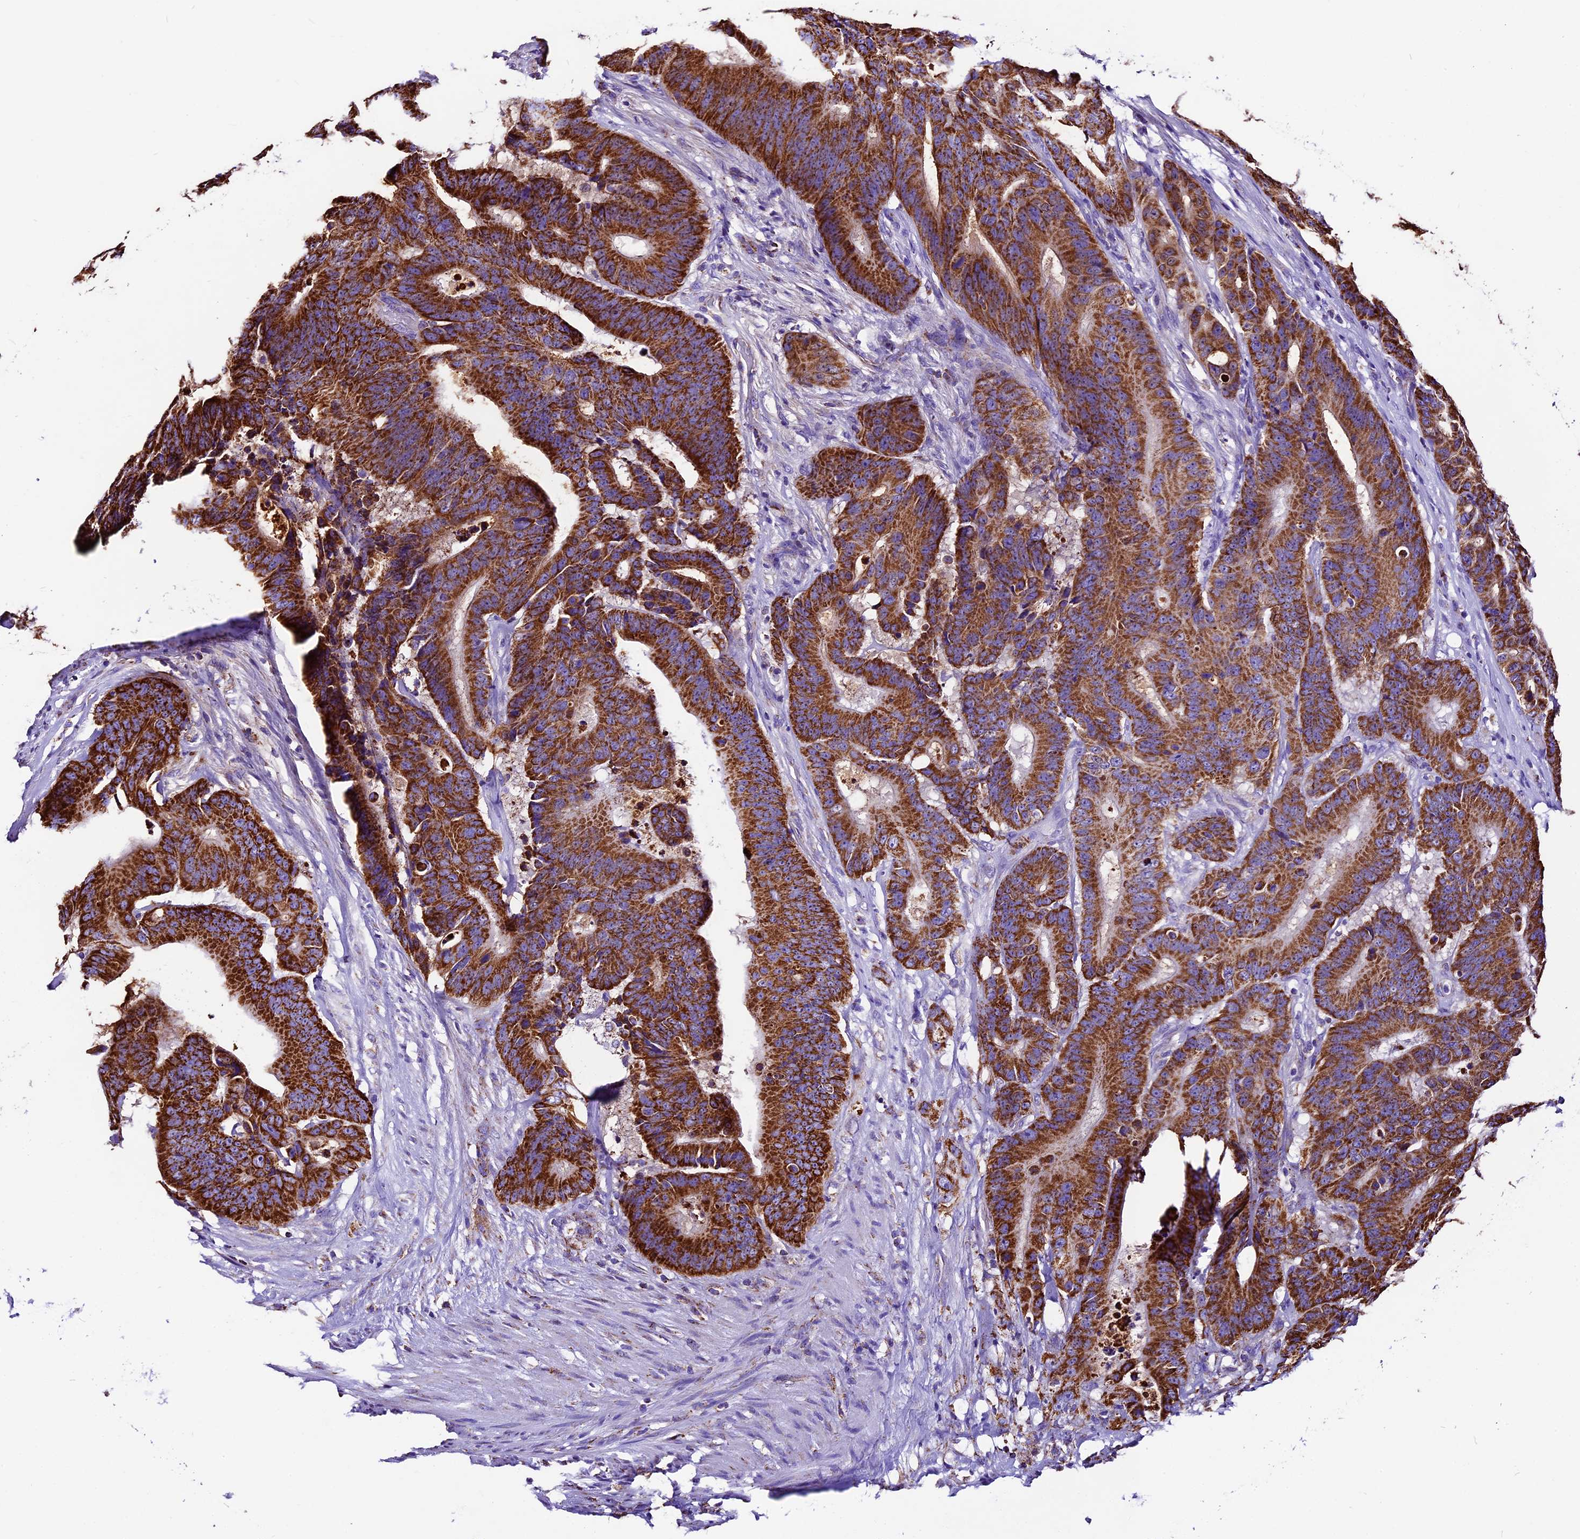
{"staining": {"intensity": "strong", "quantity": ">75%", "location": "cytoplasmic/membranous"}, "tissue": "colorectal cancer", "cell_type": "Tumor cells", "image_type": "cancer", "snomed": [{"axis": "morphology", "description": "Adenocarcinoma, NOS"}, {"axis": "topography", "description": "Colon"}], "caption": "IHC of colorectal adenocarcinoma demonstrates high levels of strong cytoplasmic/membranous staining in about >75% of tumor cells. (DAB (3,3'-diaminobenzidine) = brown stain, brightfield microscopy at high magnification).", "gene": "DCAF5", "patient": {"sex": "male", "age": 83}}